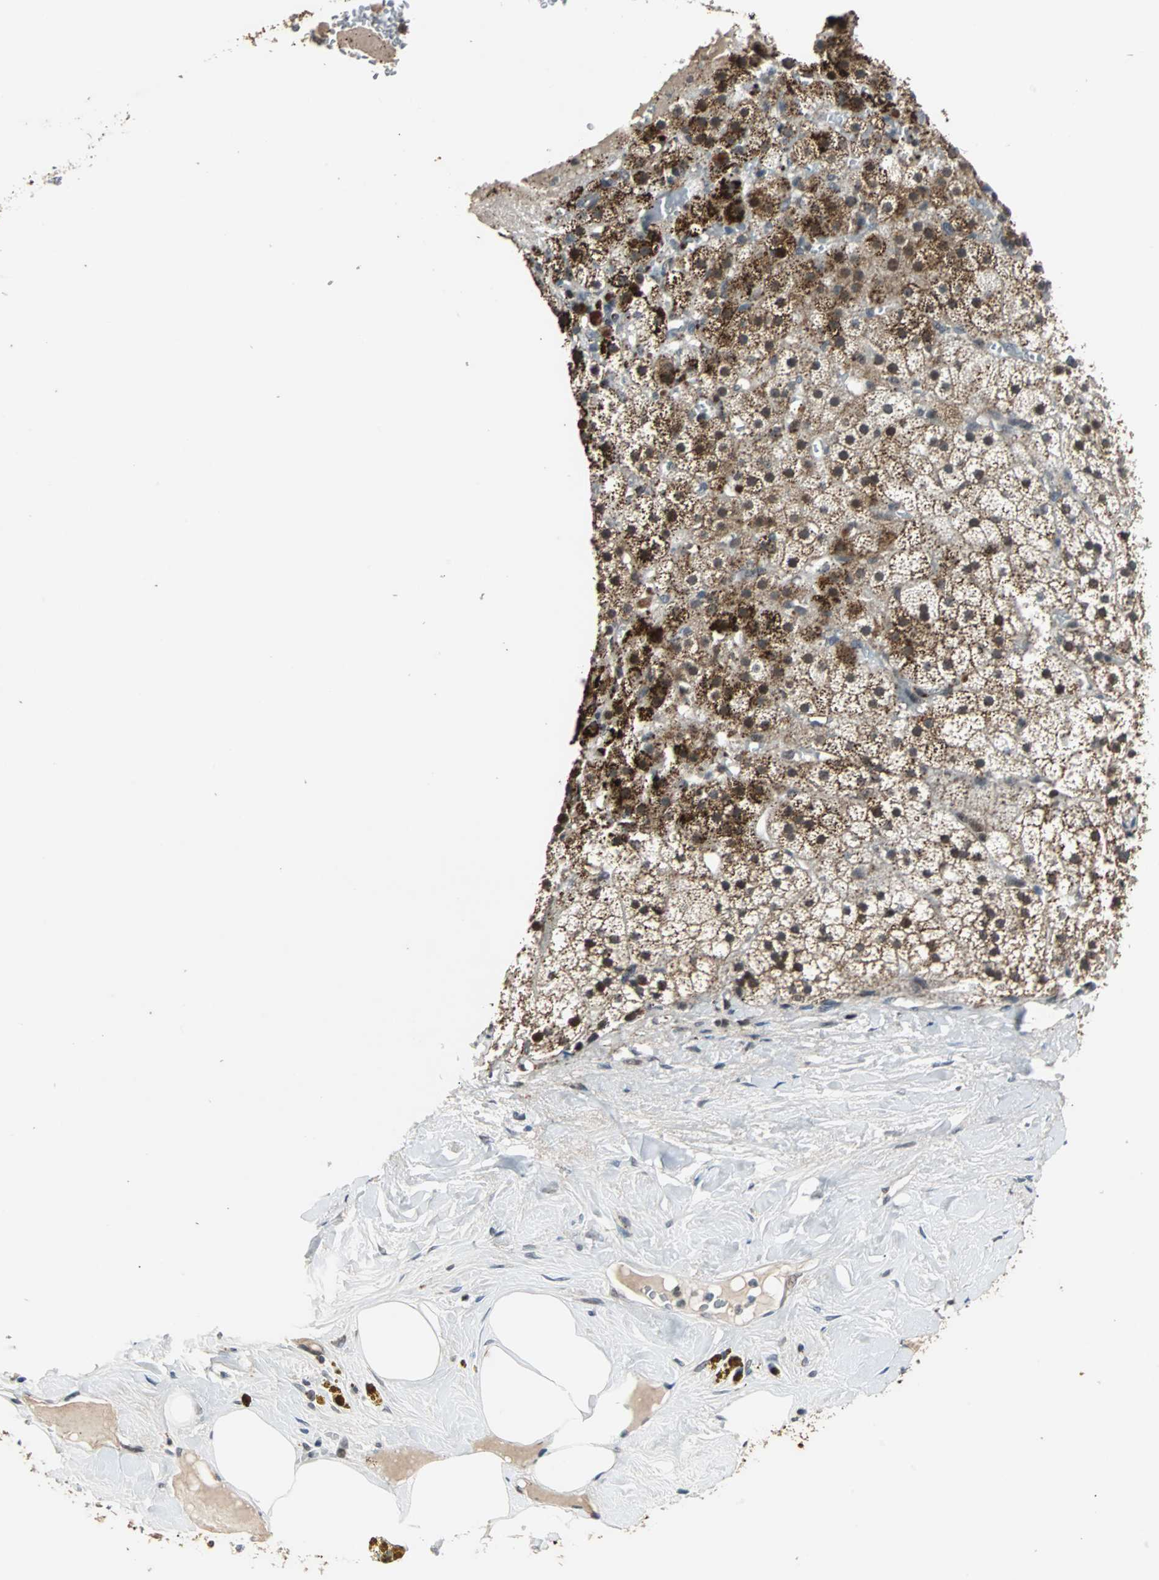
{"staining": {"intensity": "strong", "quantity": ">75%", "location": "cytoplasmic/membranous,nuclear"}, "tissue": "adrenal gland", "cell_type": "Glandular cells", "image_type": "normal", "snomed": [{"axis": "morphology", "description": "Normal tissue, NOS"}, {"axis": "topography", "description": "Adrenal gland"}], "caption": "Glandular cells reveal high levels of strong cytoplasmic/membranous,nuclear staining in about >75% of cells in unremarkable adrenal gland. (DAB = brown stain, brightfield microscopy at high magnification).", "gene": "HLX", "patient": {"sex": "male", "age": 35}}